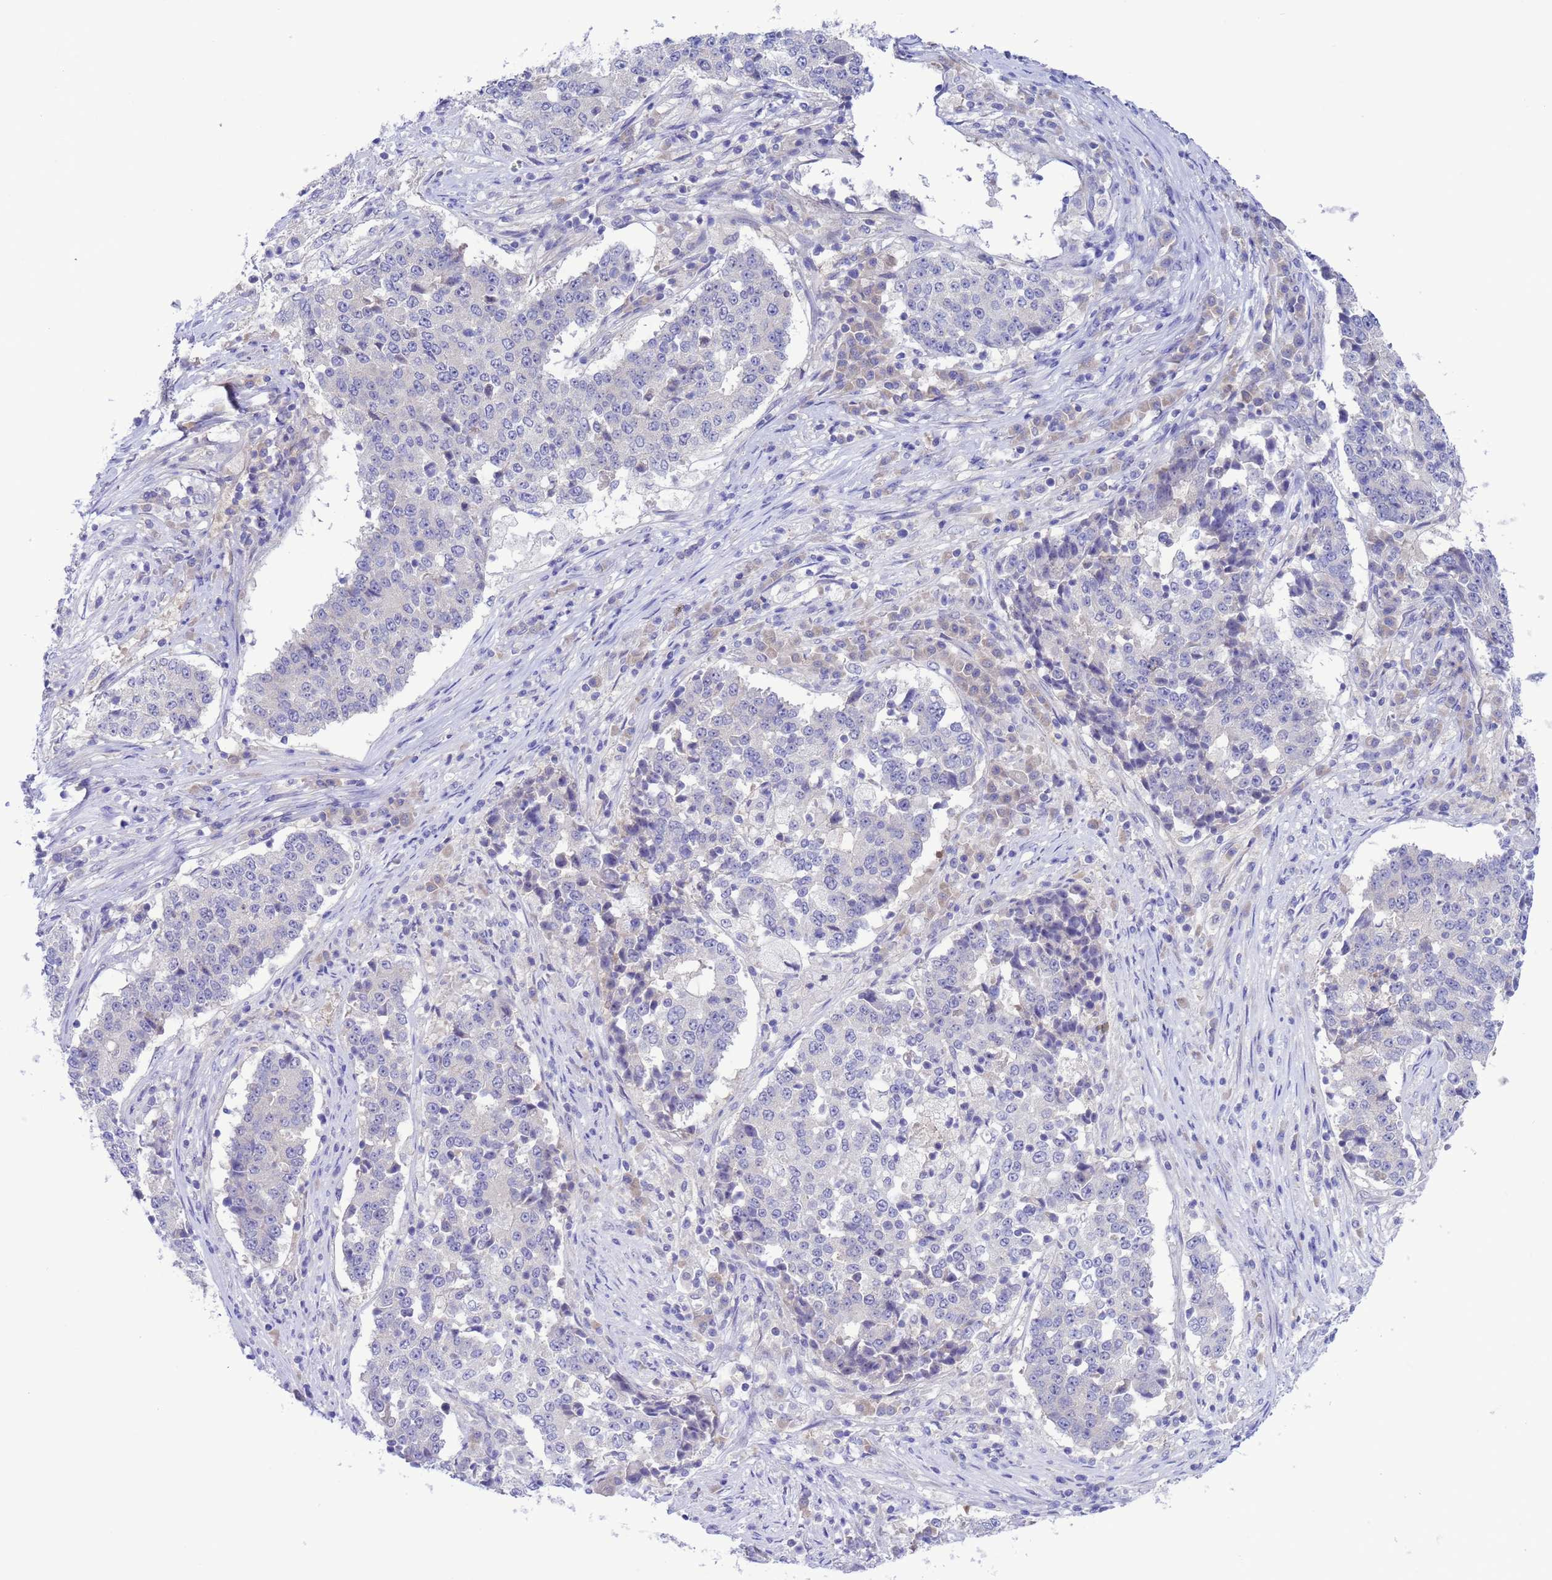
{"staining": {"intensity": "negative", "quantity": "none", "location": "none"}, "tissue": "stomach cancer", "cell_type": "Tumor cells", "image_type": "cancer", "snomed": [{"axis": "morphology", "description": "Adenocarcinoma, NOS"}, {"axis": "topography", "description": "Stomach"}], "caption": "IHC of stomach cancer (adenocarcinoma) displays no positivity in tumor cells. Brightfield microscopy of IHC stained with DAB (brown) and hematoxylin (blue), captured at high magnification.", "gene": "ZNF461", "patient": {"sex": "male", "age": 59}}